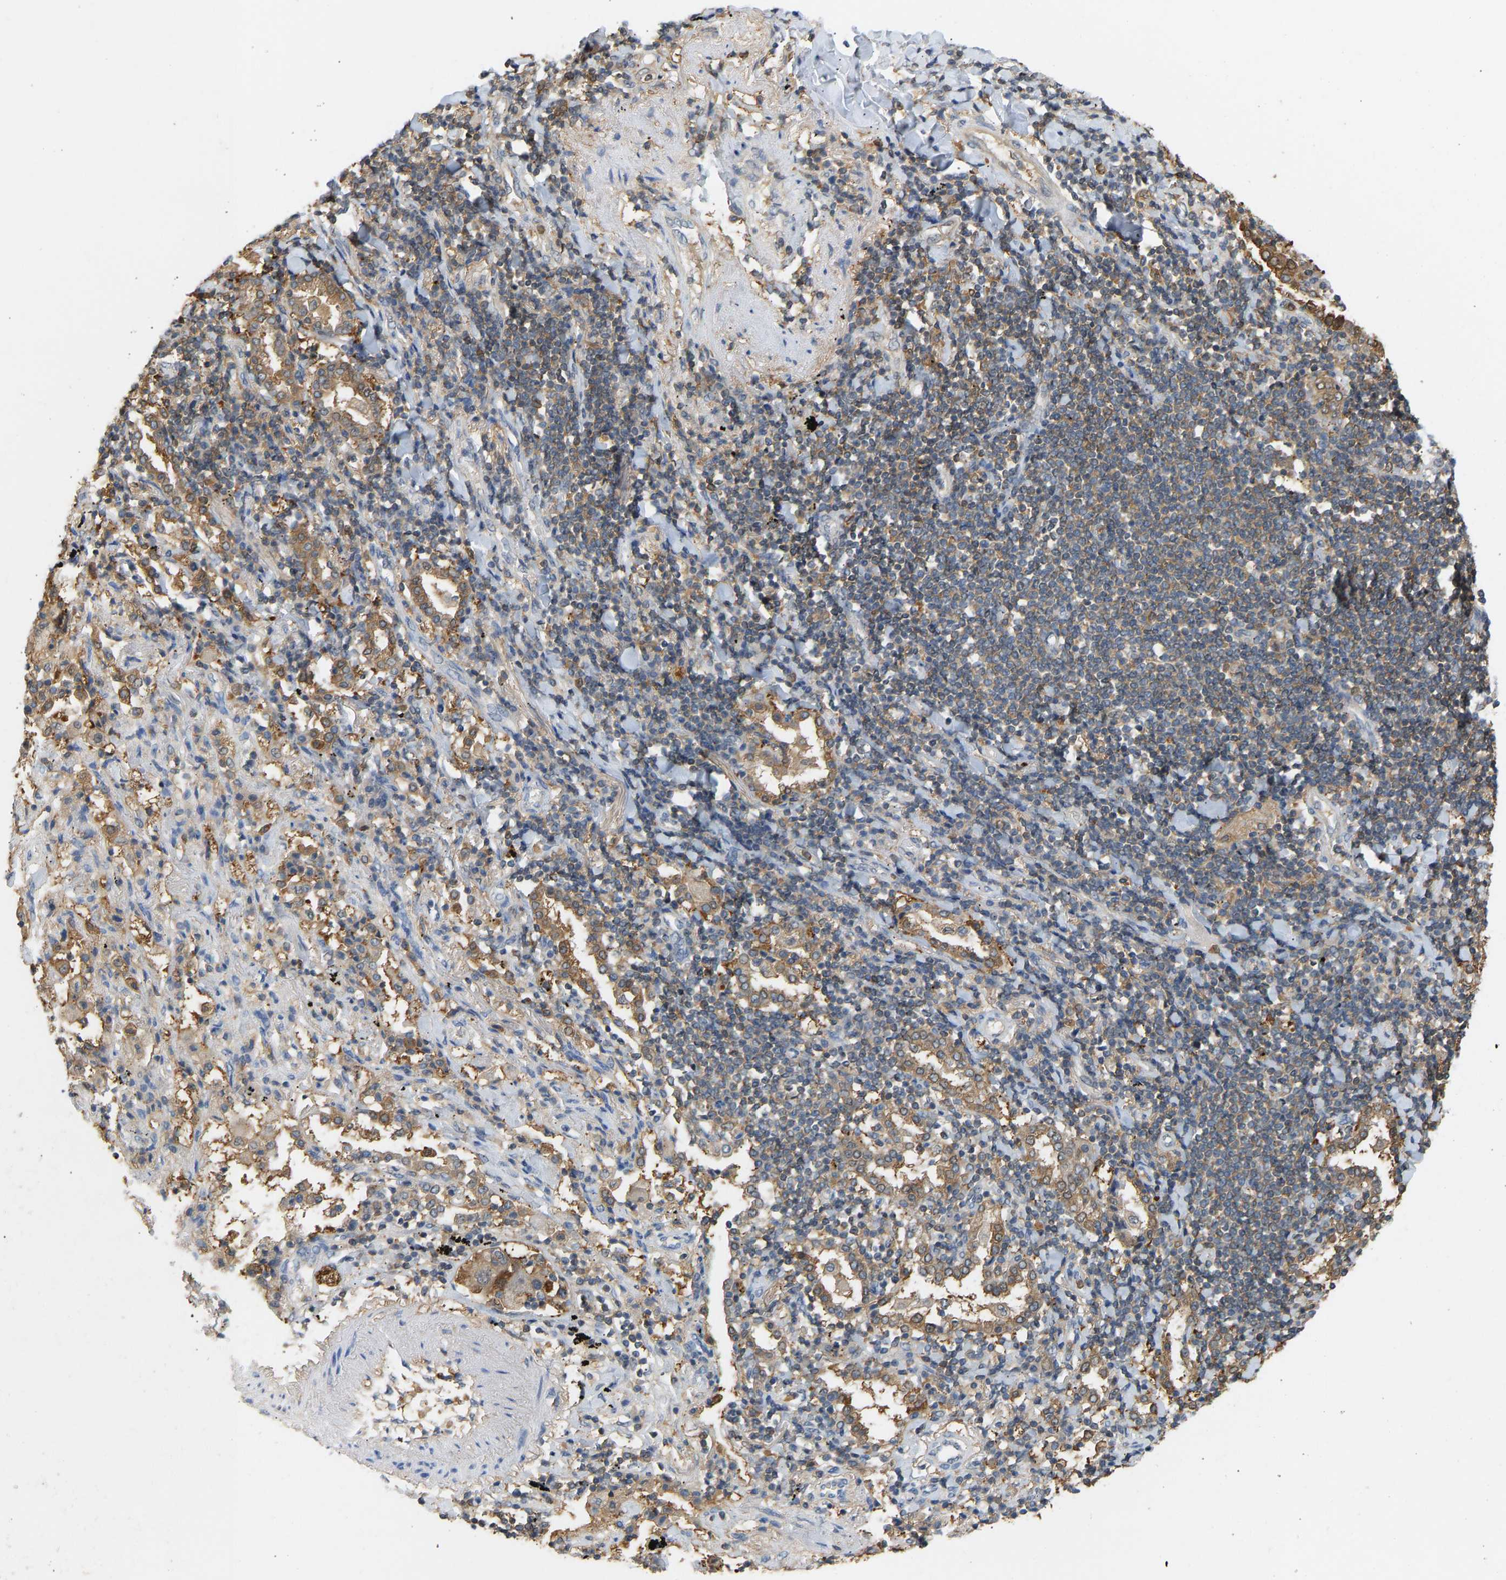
{"staining": {"intensity": "moderate", "quantity": ">75%", "location": "cytoplasmic/membranous"}, "tissue": "lung cancer", "cell_type": "Tumor cells", "image_type": "cancer", "snomed": [{"axis": "morphology", "description": "Adenocarcinoma, NOS"}, {"axis": "topography", "description": "Lung"}], "caption": "DAB immunohistochemical staining of lung adenocarcinoma exhibits moderate cytoplasmic/membranous protein expression in approximately >75% of tumor cells. The staining was performed using DAB (3,3'-diaminobenzidine) to visualize the protein expression in brown, while the nuclei were stained in blue with hematoxylin (Magnification: 20x).", "gene": "ENO1", "patient": {"sex": "female", "age": 65}}